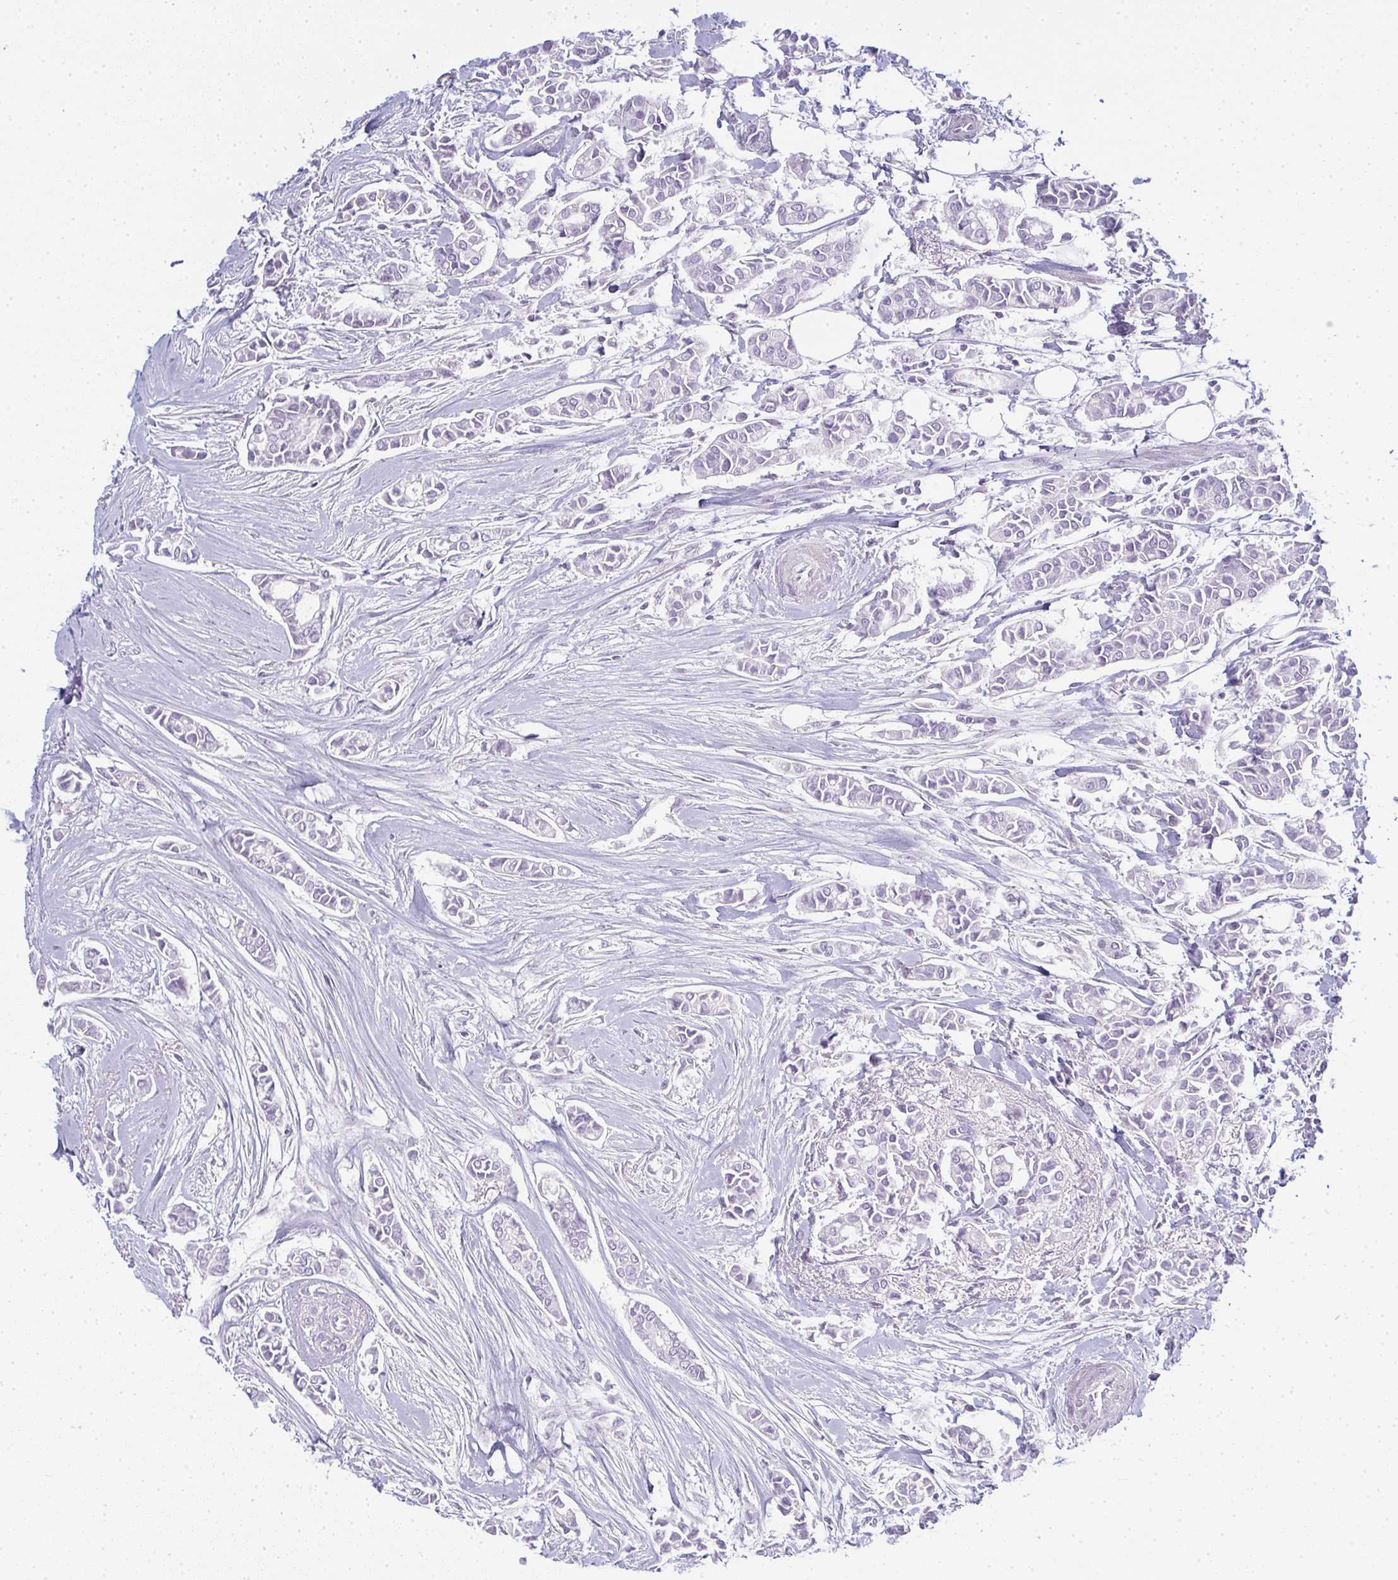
{"staining": {"intensity": "negative", "quantity": "none", "location": "none"}, "tissue": "breast cancer", "cell_type": "Tumor cells", "image_type": "cancer", "snomed": [{"axis": "morphology", "description": "Duct carcinoma"}, {"axis": "topography", "description": "Breast"}], "caption": "This photomicrograph is of breast cancer stained with IHC to label a protein in brown with the nuclei are counter-stained blue. There is no positivity in tumor cells.", "gene": "SIRPB2", "patient": {"sex": "female", "age": 84}}